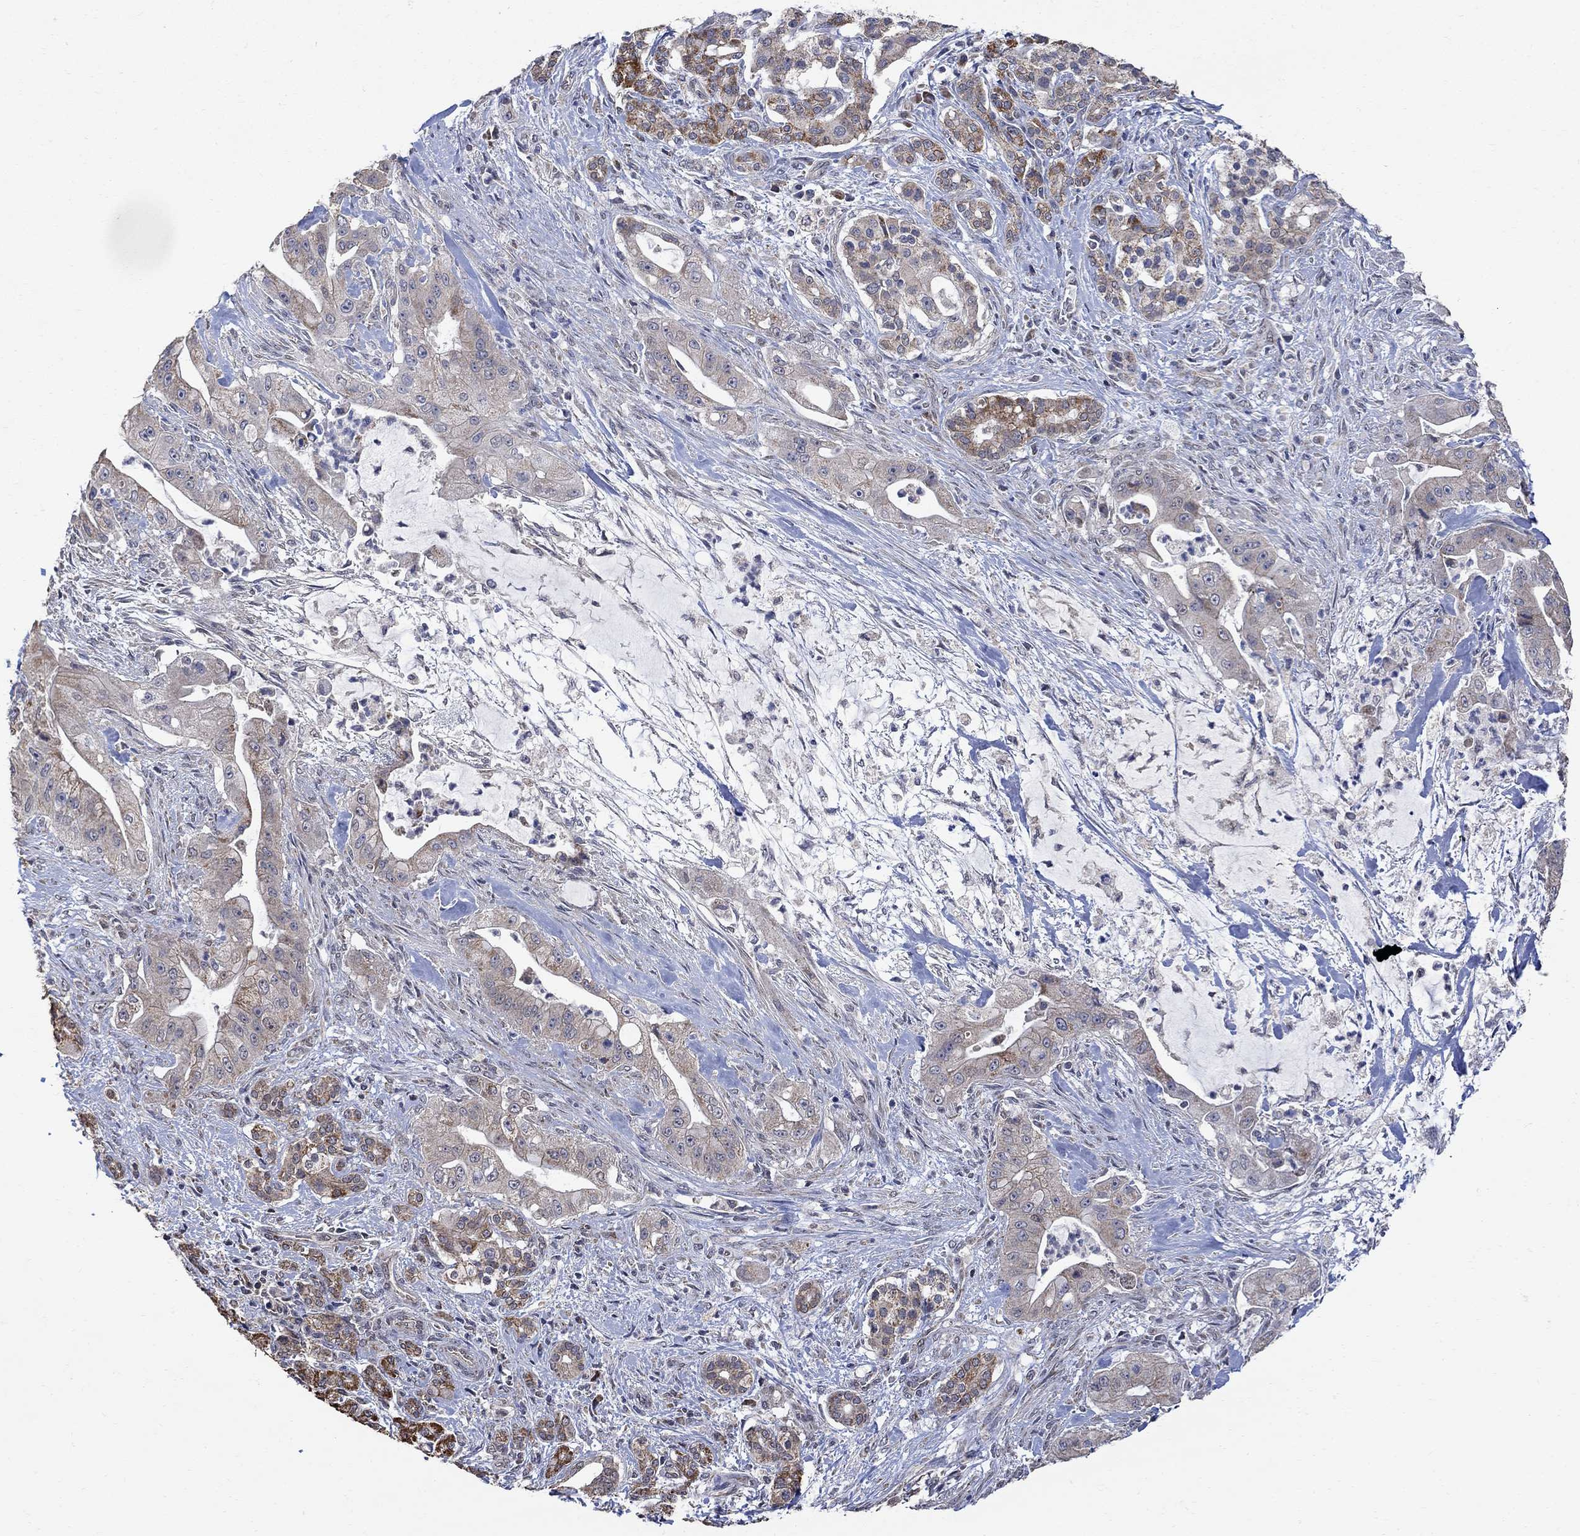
{"staining": {"intensity": "moderate", "quantity": "<25%", "location": "cytoplasmic/membranous"}, "tissue": "pancreatic cancer", "cell_type": "Tumor cells", "image_type": "cancer", "snomed": [{"axis": "morphology", "description": "Normal tissue, NOS"}, {"axis": "morphology", "description": "Inflammation, NOS"}, {"axis": "morphology", "description": "Adenocarcinoma, NOS"}, {"axis": "topography", "description": "Pancreas"}], "caption": "A high-resolution image shows immunohistochemistry staining of pancreatic cancer (adenocarcinoma), which demonstrates moderate cytoplasmic/membranous expression in approximately <25% of tumor cells.", "gene": "ANKRA2", "patient": {"sex": "male", "age": 57}}